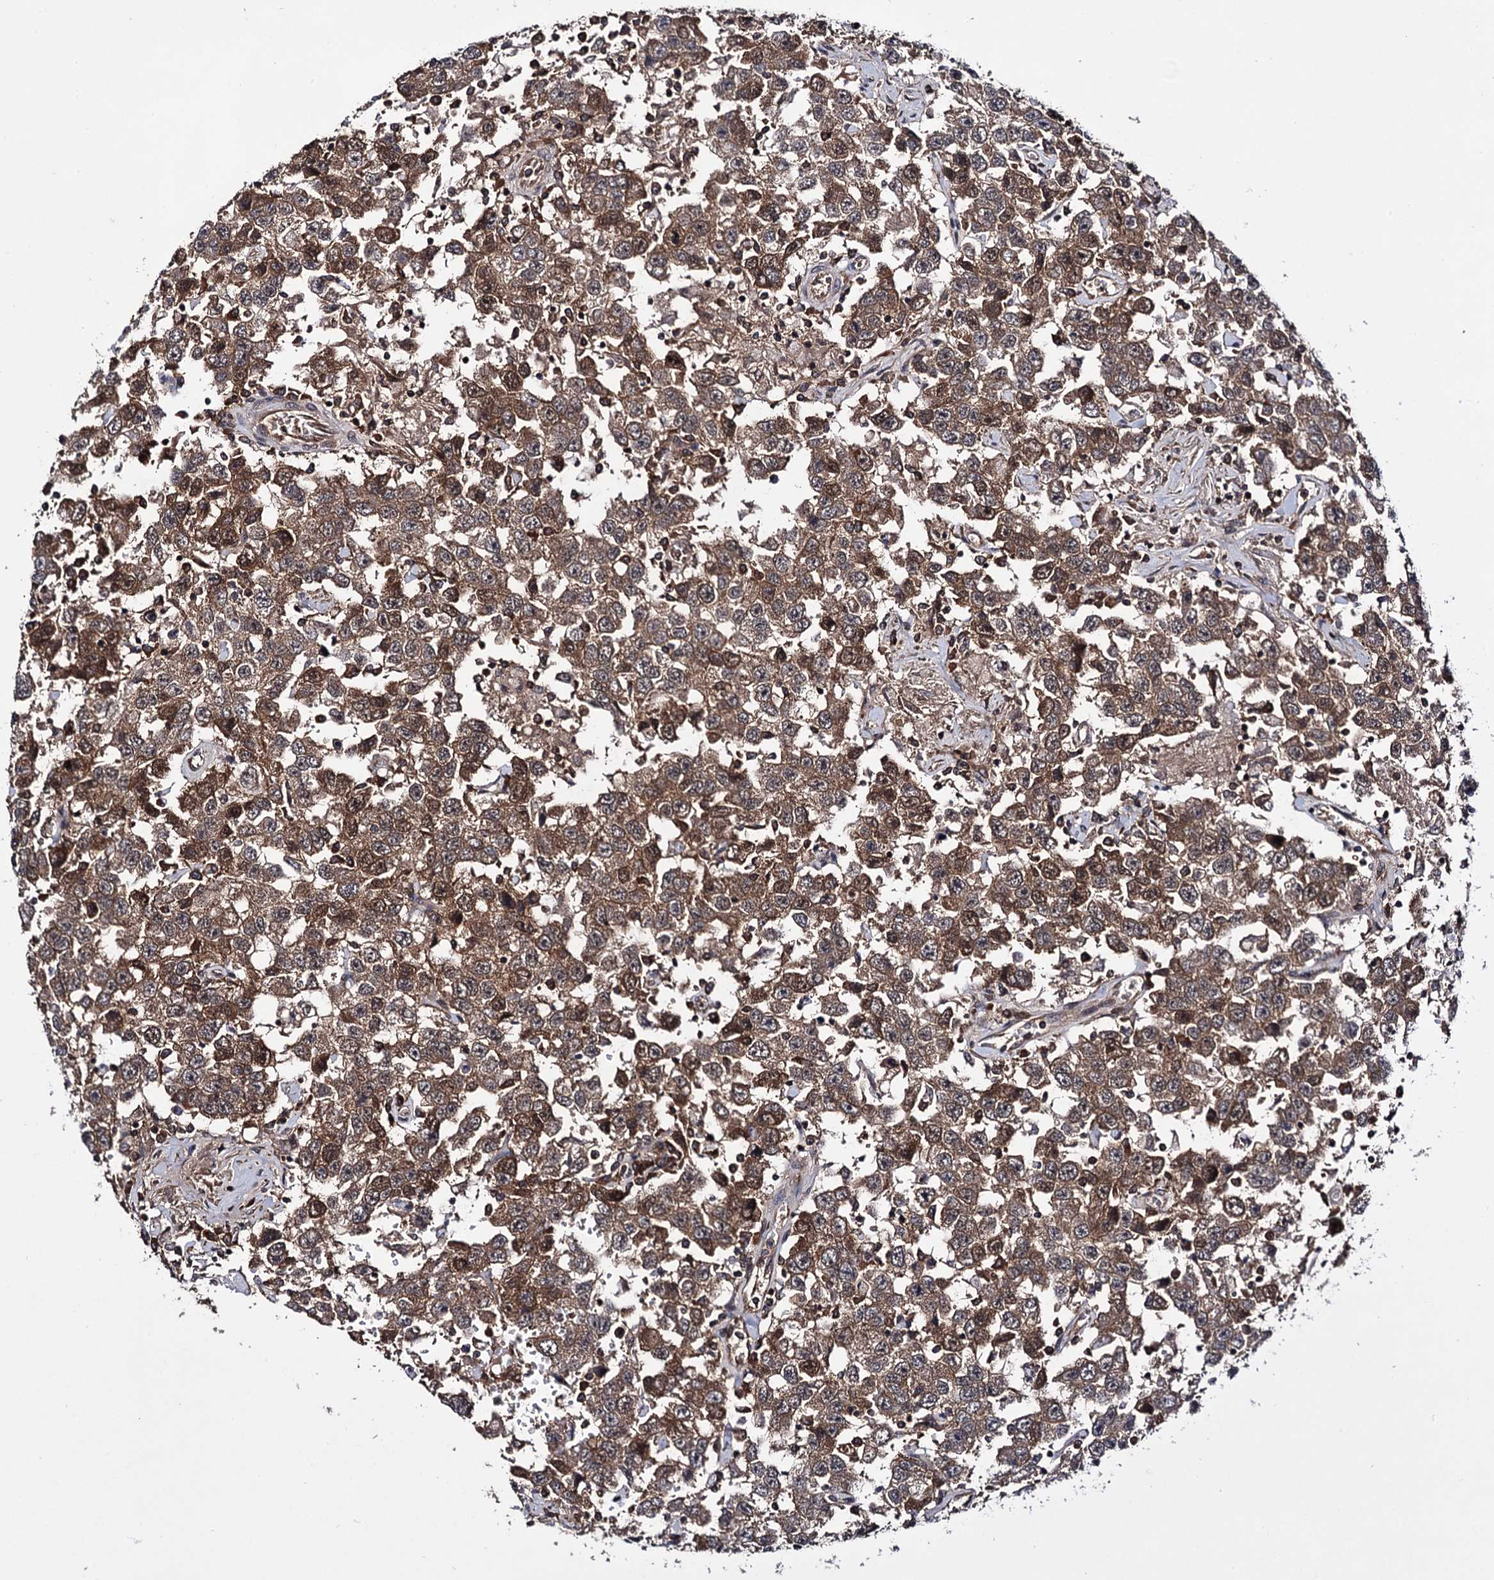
{"staining": {"intensity": "moderate", "quantity": ">75%", "location": "cytoplasmic/membranous"}, "tissue": "testis cancer", "cell_type": "Tumor cells", "image_type": "cancer", "snomed": [{"axis": "morphology", "description": "Seminoma, NOS"}, {"axis": "topography", "description": "Testis"}], "caption": "Brown immunohistochemical staining in testis cancer shows moderate cytoplasmic/membranous staining in about >75% of tumor cells. The staining was performed using DAB to visualize the protein expression in brown, while the nuclei were stained in blue with hematoxylin (Magnification: 20x).", "gene": "MICAL2", "patient": {"sex": "male", "age": 41}}